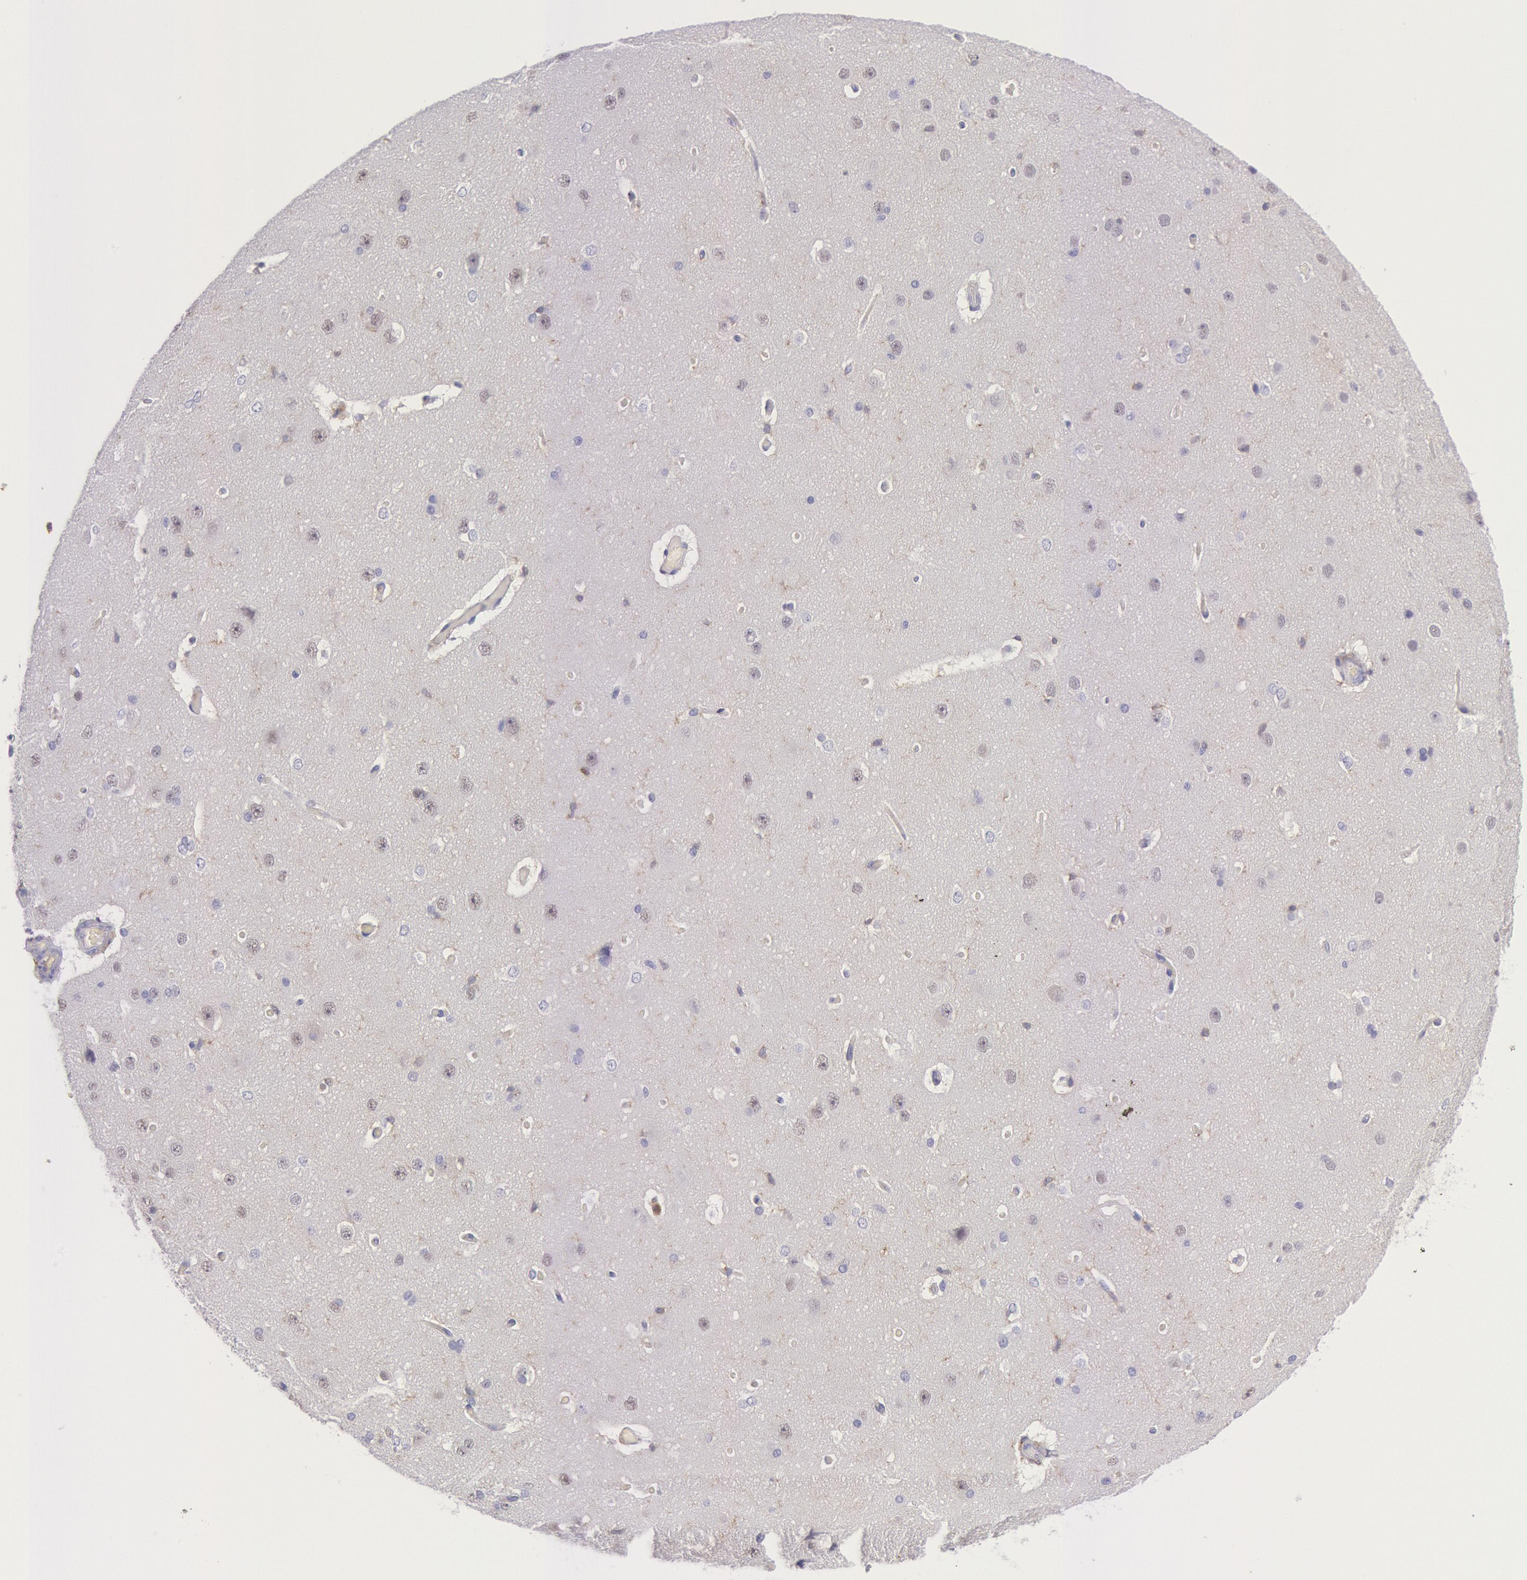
{"staining": {"intensity": "negative", "quantity": "none", "location": "none"}, "tissue": "cerebral cortex", "cell_type": "Endothelial cells", "image_type": "normal", "snomed": [{"axis": "morphology", "description": "Normal tissue, NOS"}, {"axis": "topography", "description": "Cerebral cortex"}], "caption": "Immunohistochemical staining of benign human cerebral cortex displays no significant positivity in endothelial cells.", "gene": "LYN", "patient": {"sex": "female", "age": 45}}